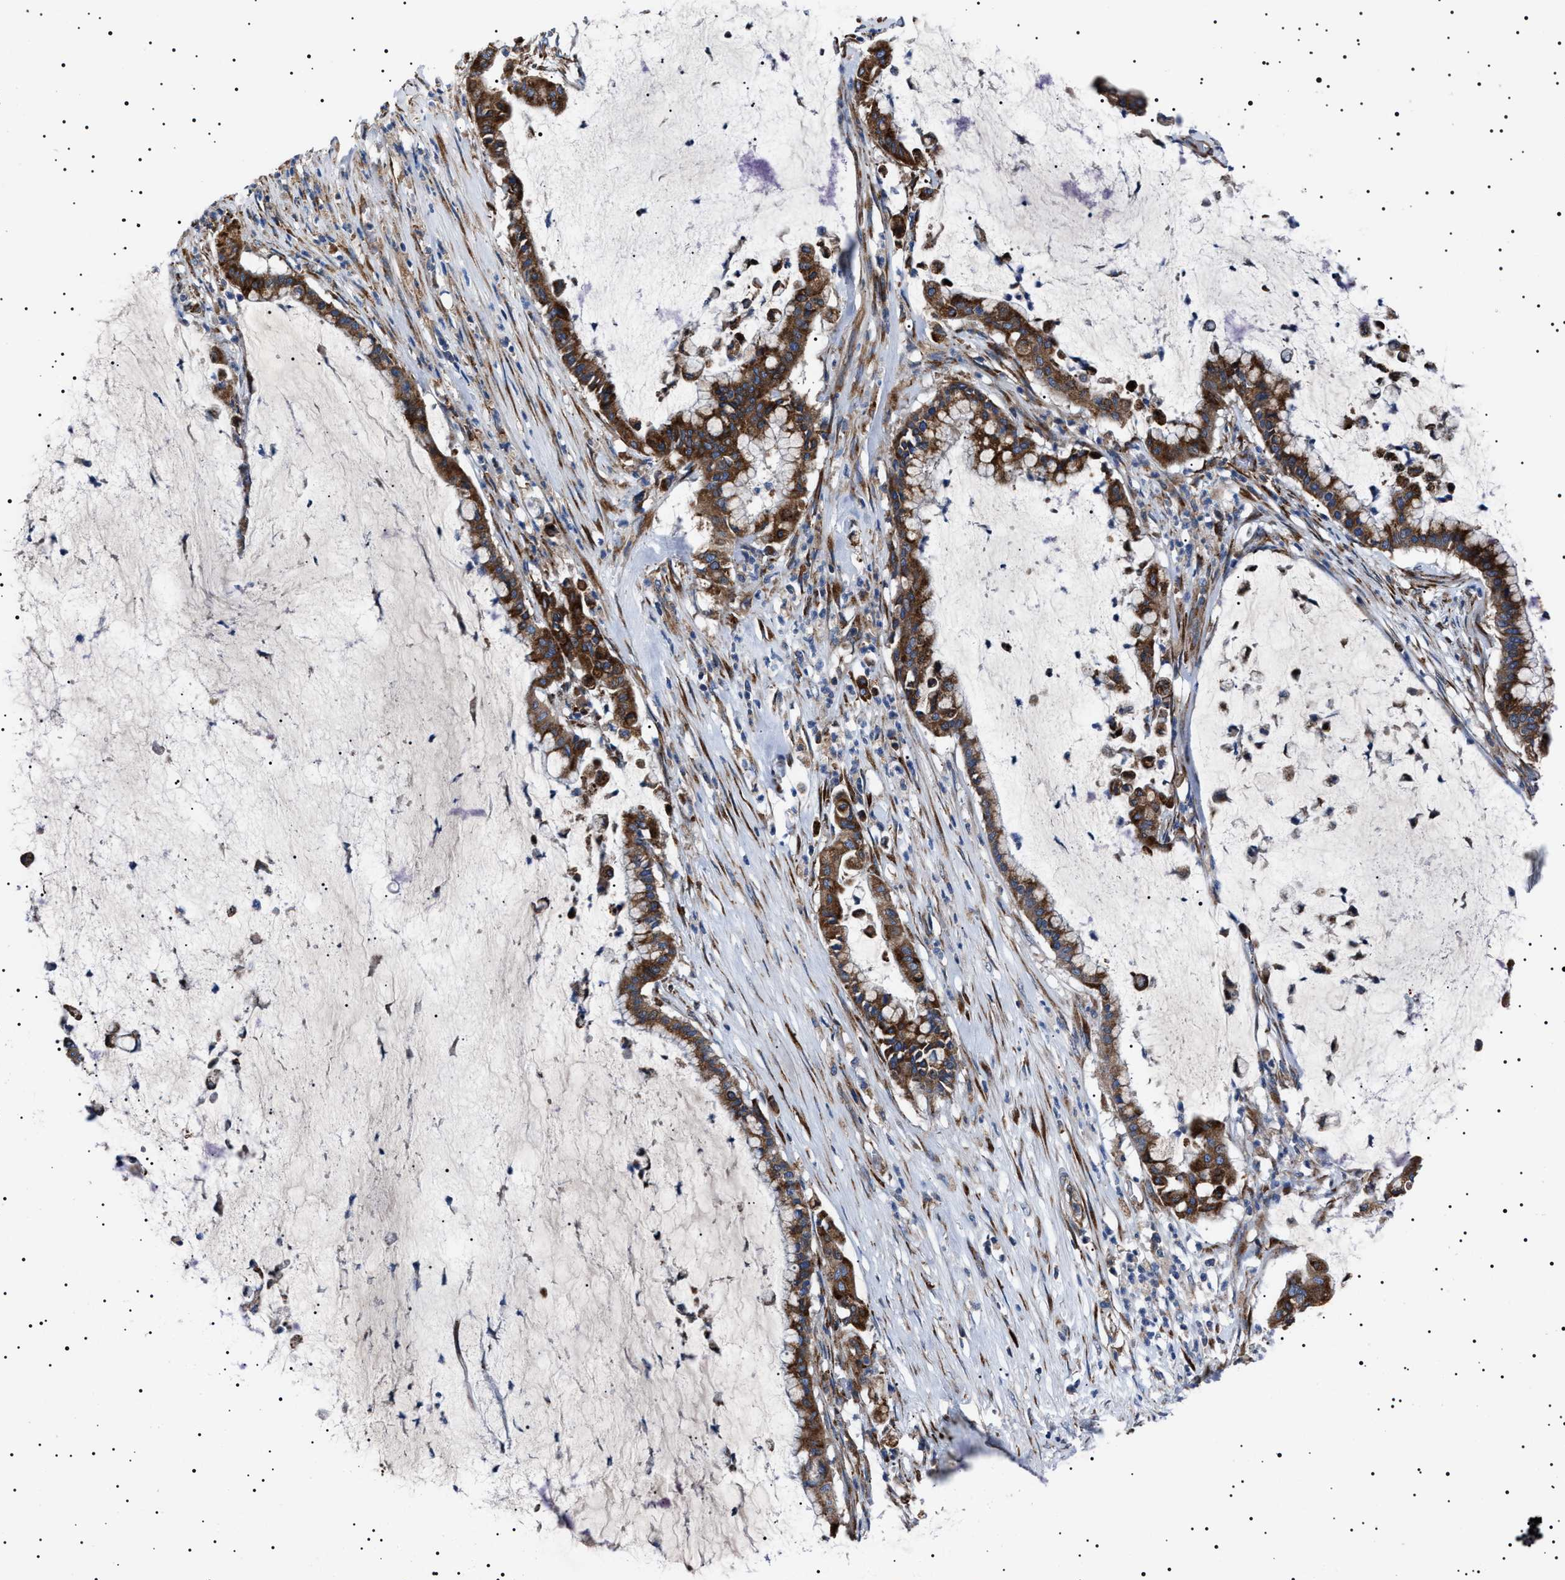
{"staining": {"intensity": "moderate", "quantity": ">75%", "location": "cytoplasmic/membranous"}, "tissue": "pancreatic cancer", "cell_type": "Tumor cells", "image_type": "cancer", "snomed": [{"axis": "morphology", "description": "Adenocarcinoma, NOS"}, {"axis": "topography", "description": "Pancreas"}], "caption": "A medium amount of moderate cytoplasmic/membranous positivity is identified in approximately >75% of tumor cells in pancreatic adenocarcinoma tissue.", "gene": "TOP1MT", "patient": {"sex": "male", "age": 41}}